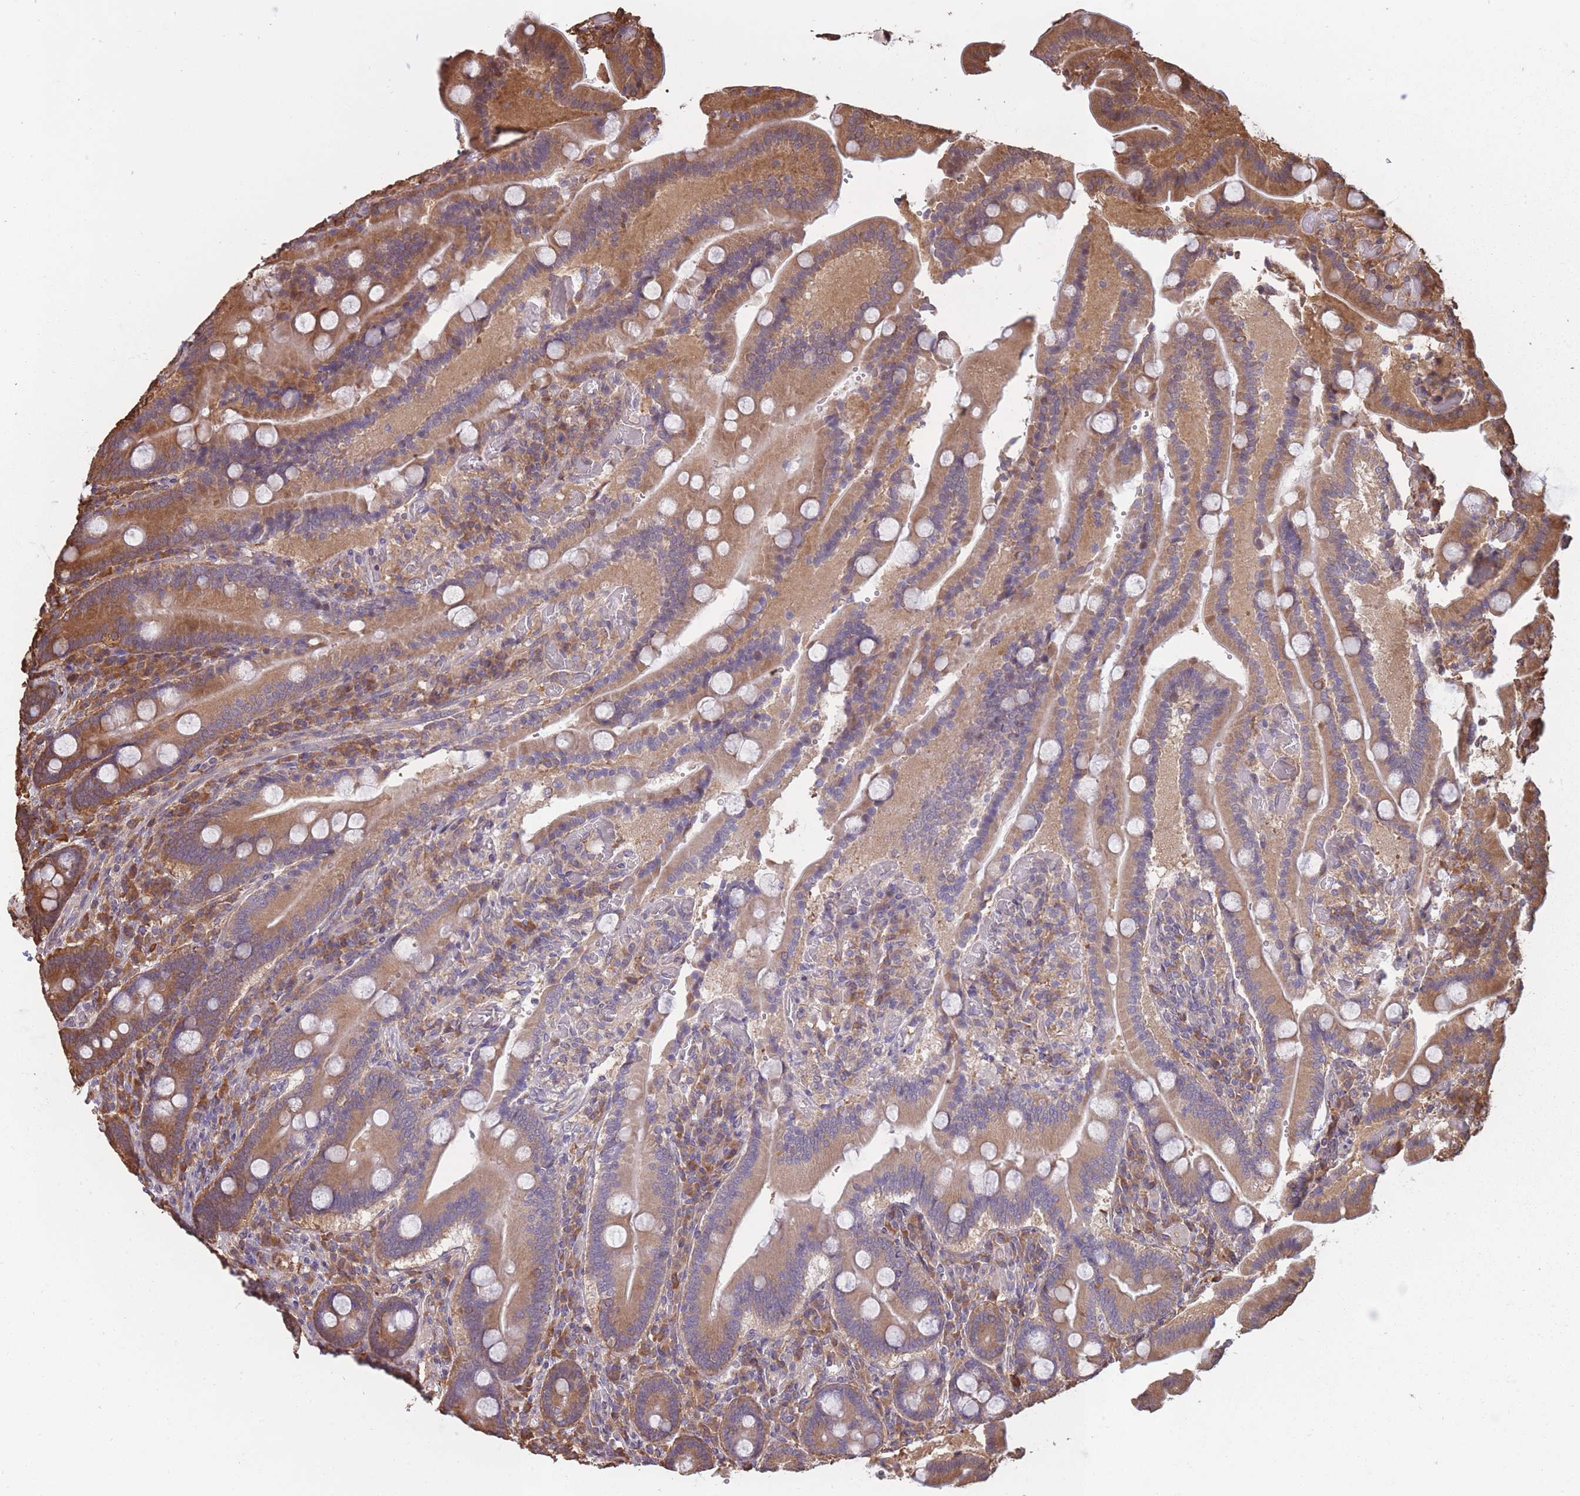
{"staining": {"intensity": "moderate", "quantity": ">75%", "location": "cytoplasmic/membranous"}, "tissue": "duodenum", "cell_type": "Glandular cells", "image_type": "normal", "snomed": [{"axis": "morphology", "description": "Normal tissue, NOS"}, {"axis": "topography", "description": "Duodenum"}], "caption": "Duodenum was stained to show a protein in brown. There is medium levels of moderate cytoplasmic/membranous expression in approximately >75% of glandular cells. (Stains: DAB (3,3'-diaminobenzidine) in brown, nuclei in blue, Microscopy: brightfield microscopy at high magnification).", "gene": "ARL13B", "patient": {"sex": "female", "age": 62}}